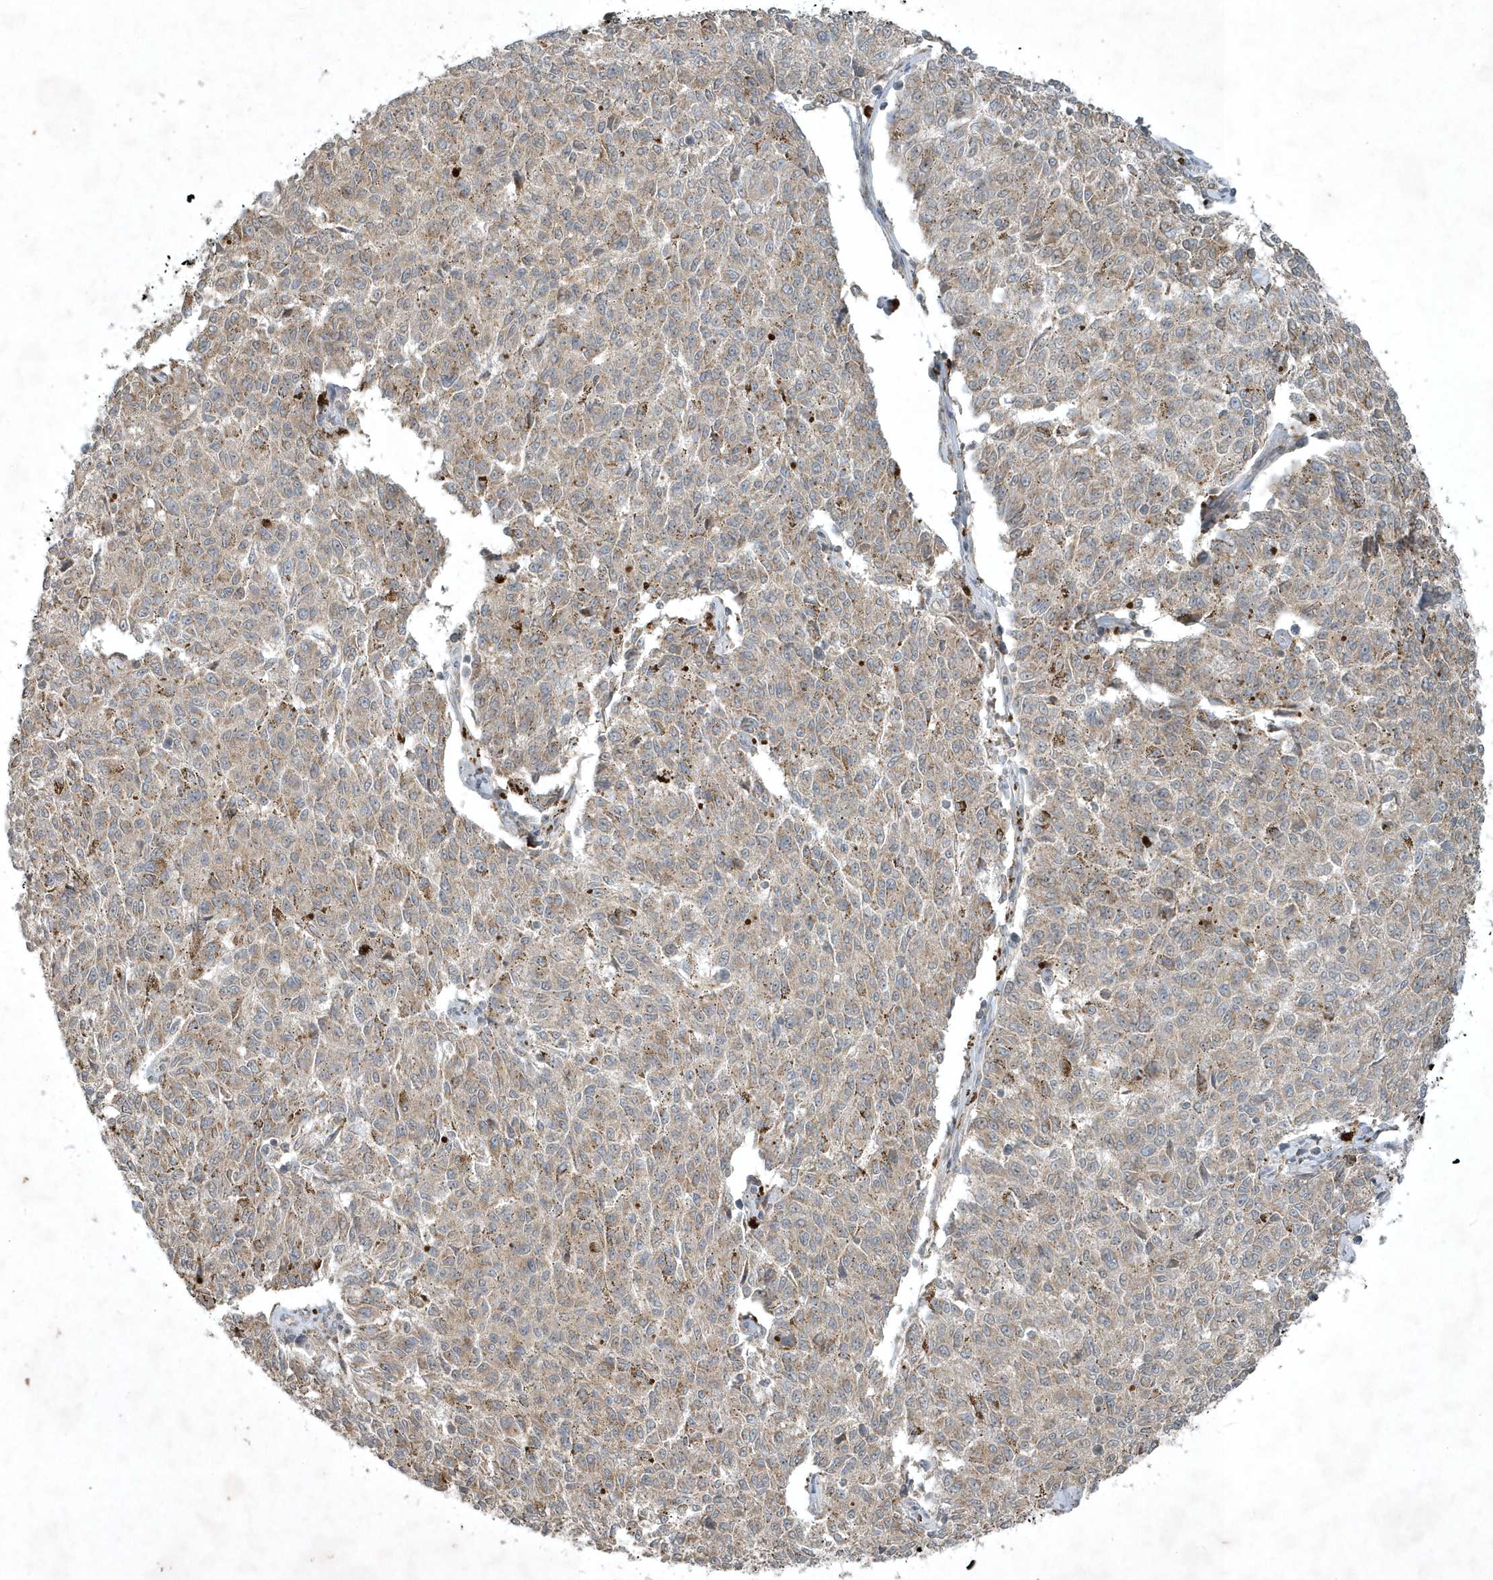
{"staining": {"intensity": "weak", "quantity": "25%-75%", "location": "cytoplasmic/membranous"}, "tissue": "melanoma", "cell_type": "Tumor cells", "image_type": "cancer", "snomed": [{"axis": "morphology", "description": "Malignant melanoma, NOS"}, {"axis": "topography", "description": "Skin"}], "caption": "This photomicrograph exhibits immunohistochemistry staining of human melanoma, with low weak cytoplasmic/membranous expression in about 25%-75% of tumor cells.", "gene": "TNFAIP6", "patient": {"sex": "female", "age": 72}}